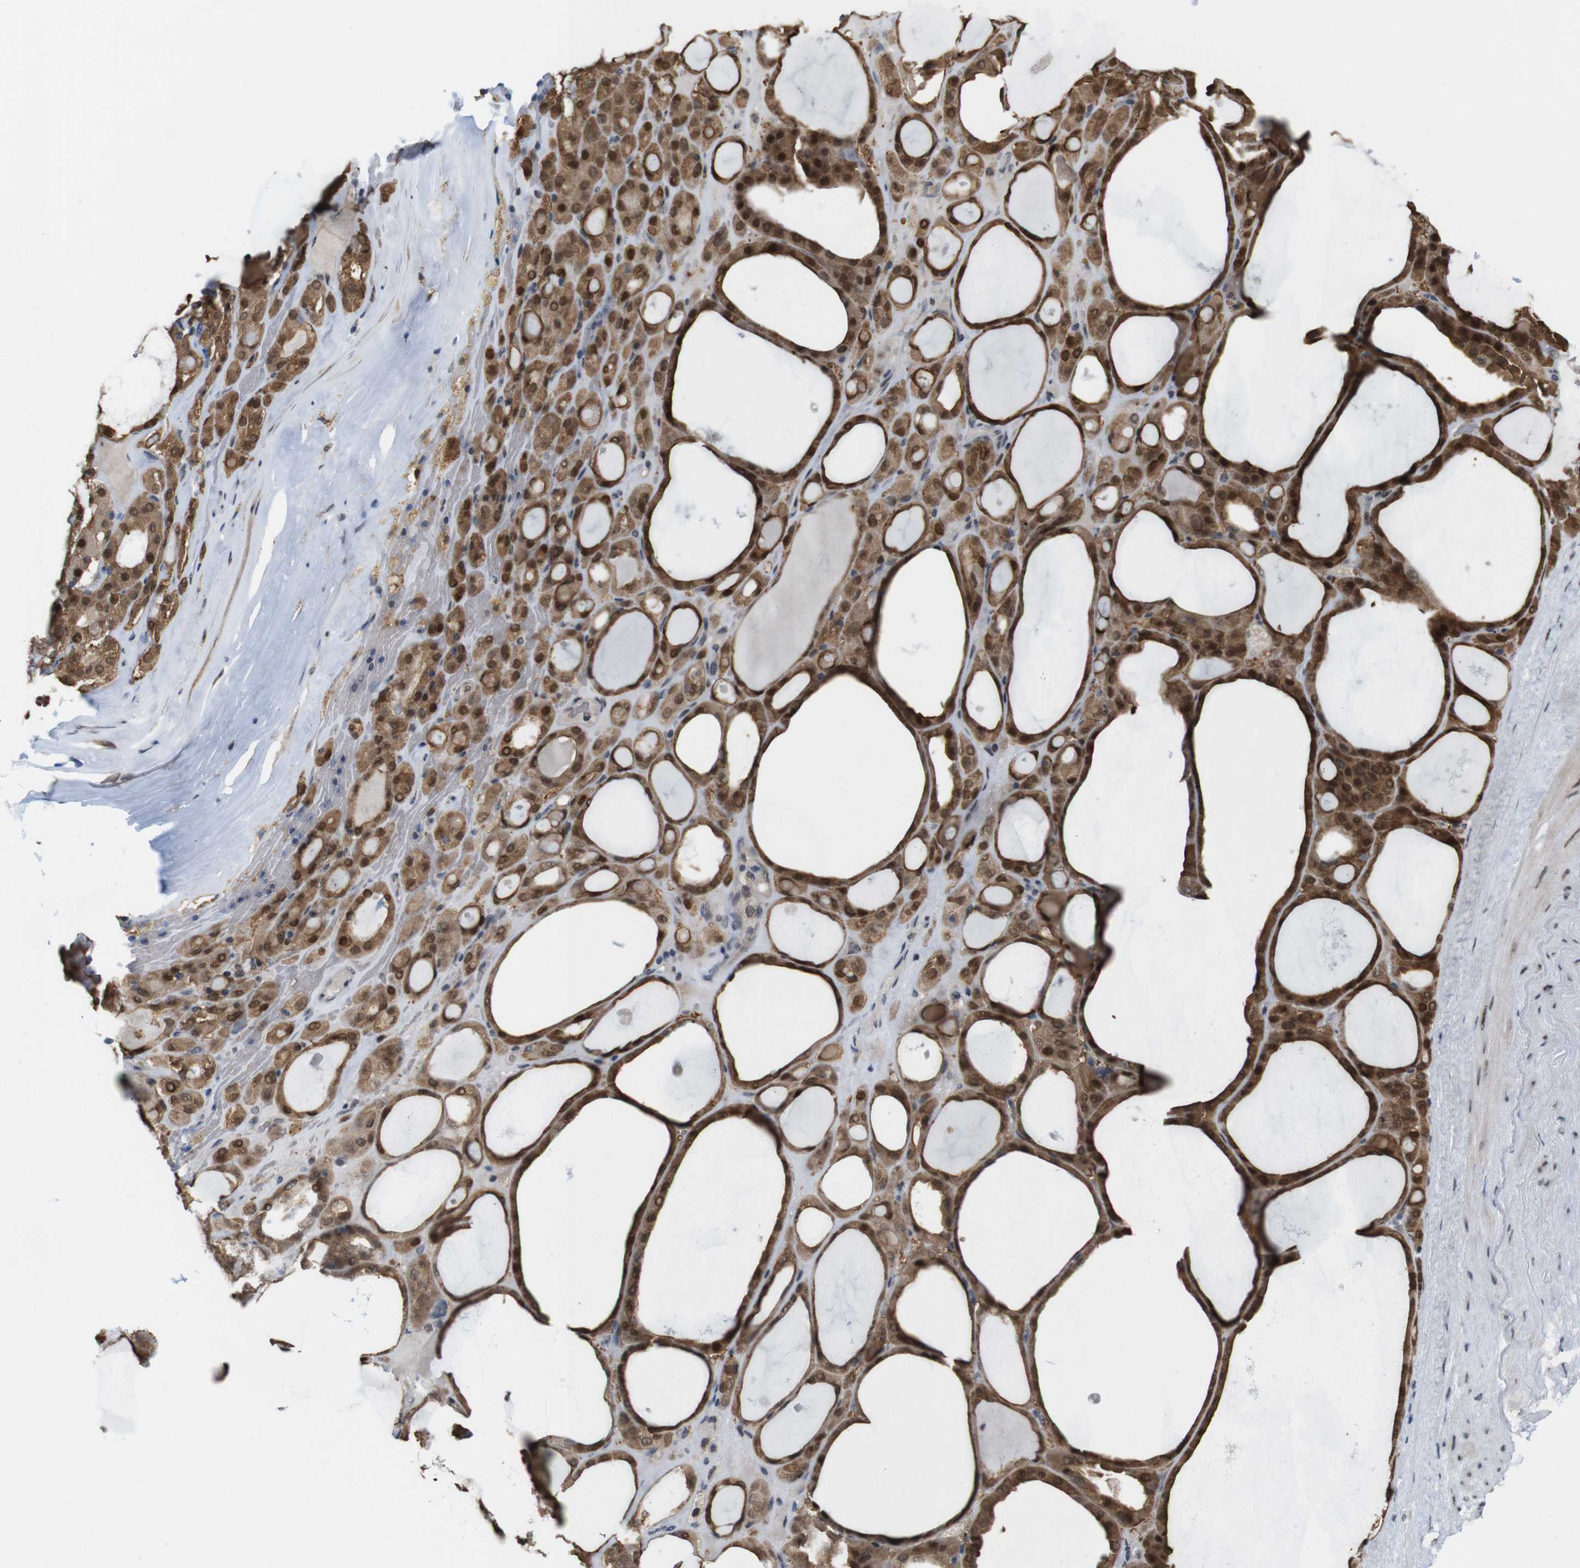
{"staining": {"intensity": "strong", "quantity": ">75%", "location": "cytoplasmic/membranous,nuclear"}, "tissue": "thyroid gland", "cell_type": "Glandular cells", "image_type": "normal", "snomed": [{"axis": "morphology", "description": "Normal tissue, NOS"}, {"axis": "morphology", "description": "Carcinoma, NOS"}, {"axis": "topography", "description": "Thyroid gland"}], "caption": "Thyroid gland stained with DAB immunohistochemistry (IHC) shows high levels of strong cytoplasmic/membranous,nuclear expression in approximately >75% of glandular cells. (DAB (3,3'-diaminobenzidine) IHC, brown staining for protein, blue staining for nuclei).", "gene": "PNMA8A", "patient": {"sex": "female", "age": 86}}